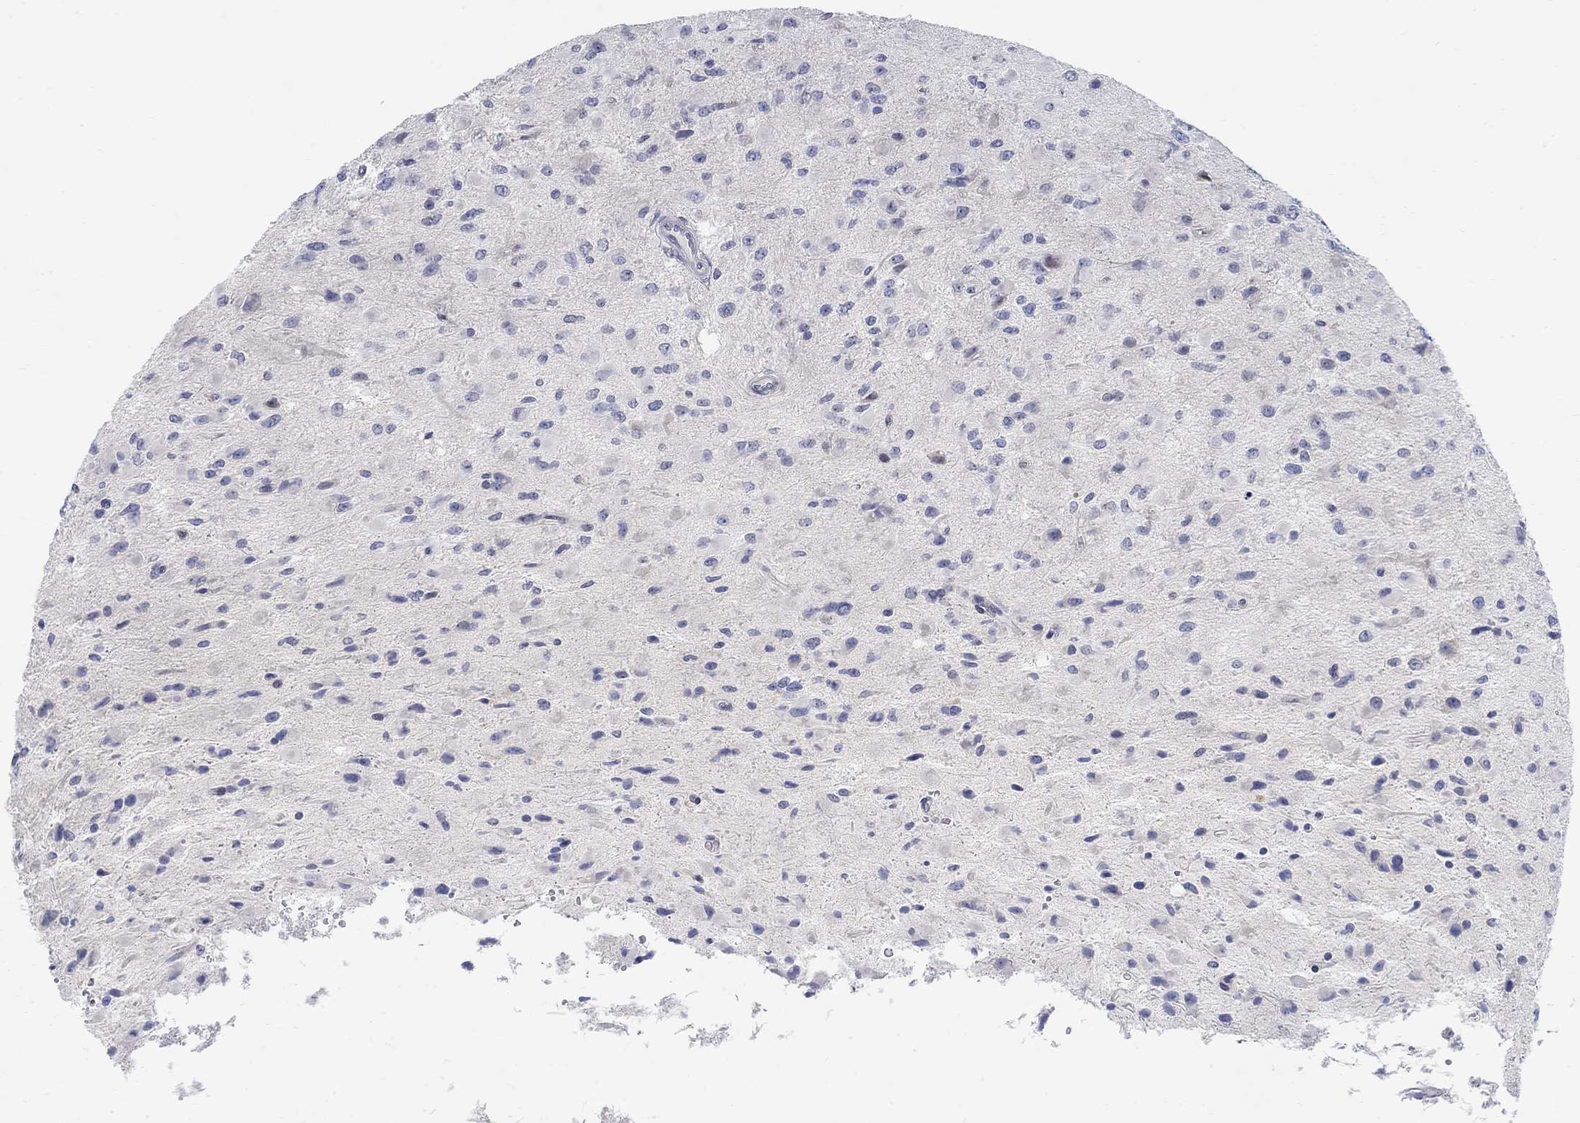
{"staining": {"intensity": "negative", "quantity": "none", "location": "none"}, "tissue": "glioma", "cell_type": "Tumor cells", "image_type": "cancer", "snomed": [{"axis": "morphology", "description": "Glioma, malignant, High grade"}, {"axis": "topography", "description": "Cerebral cortex"}], "caption": "Histopathology image shows no protein staining in tumor cells of malignant glioma (high-grade) tissue.", "gene": "ANO7", "patient": {"sex": "male", "age": 35}}